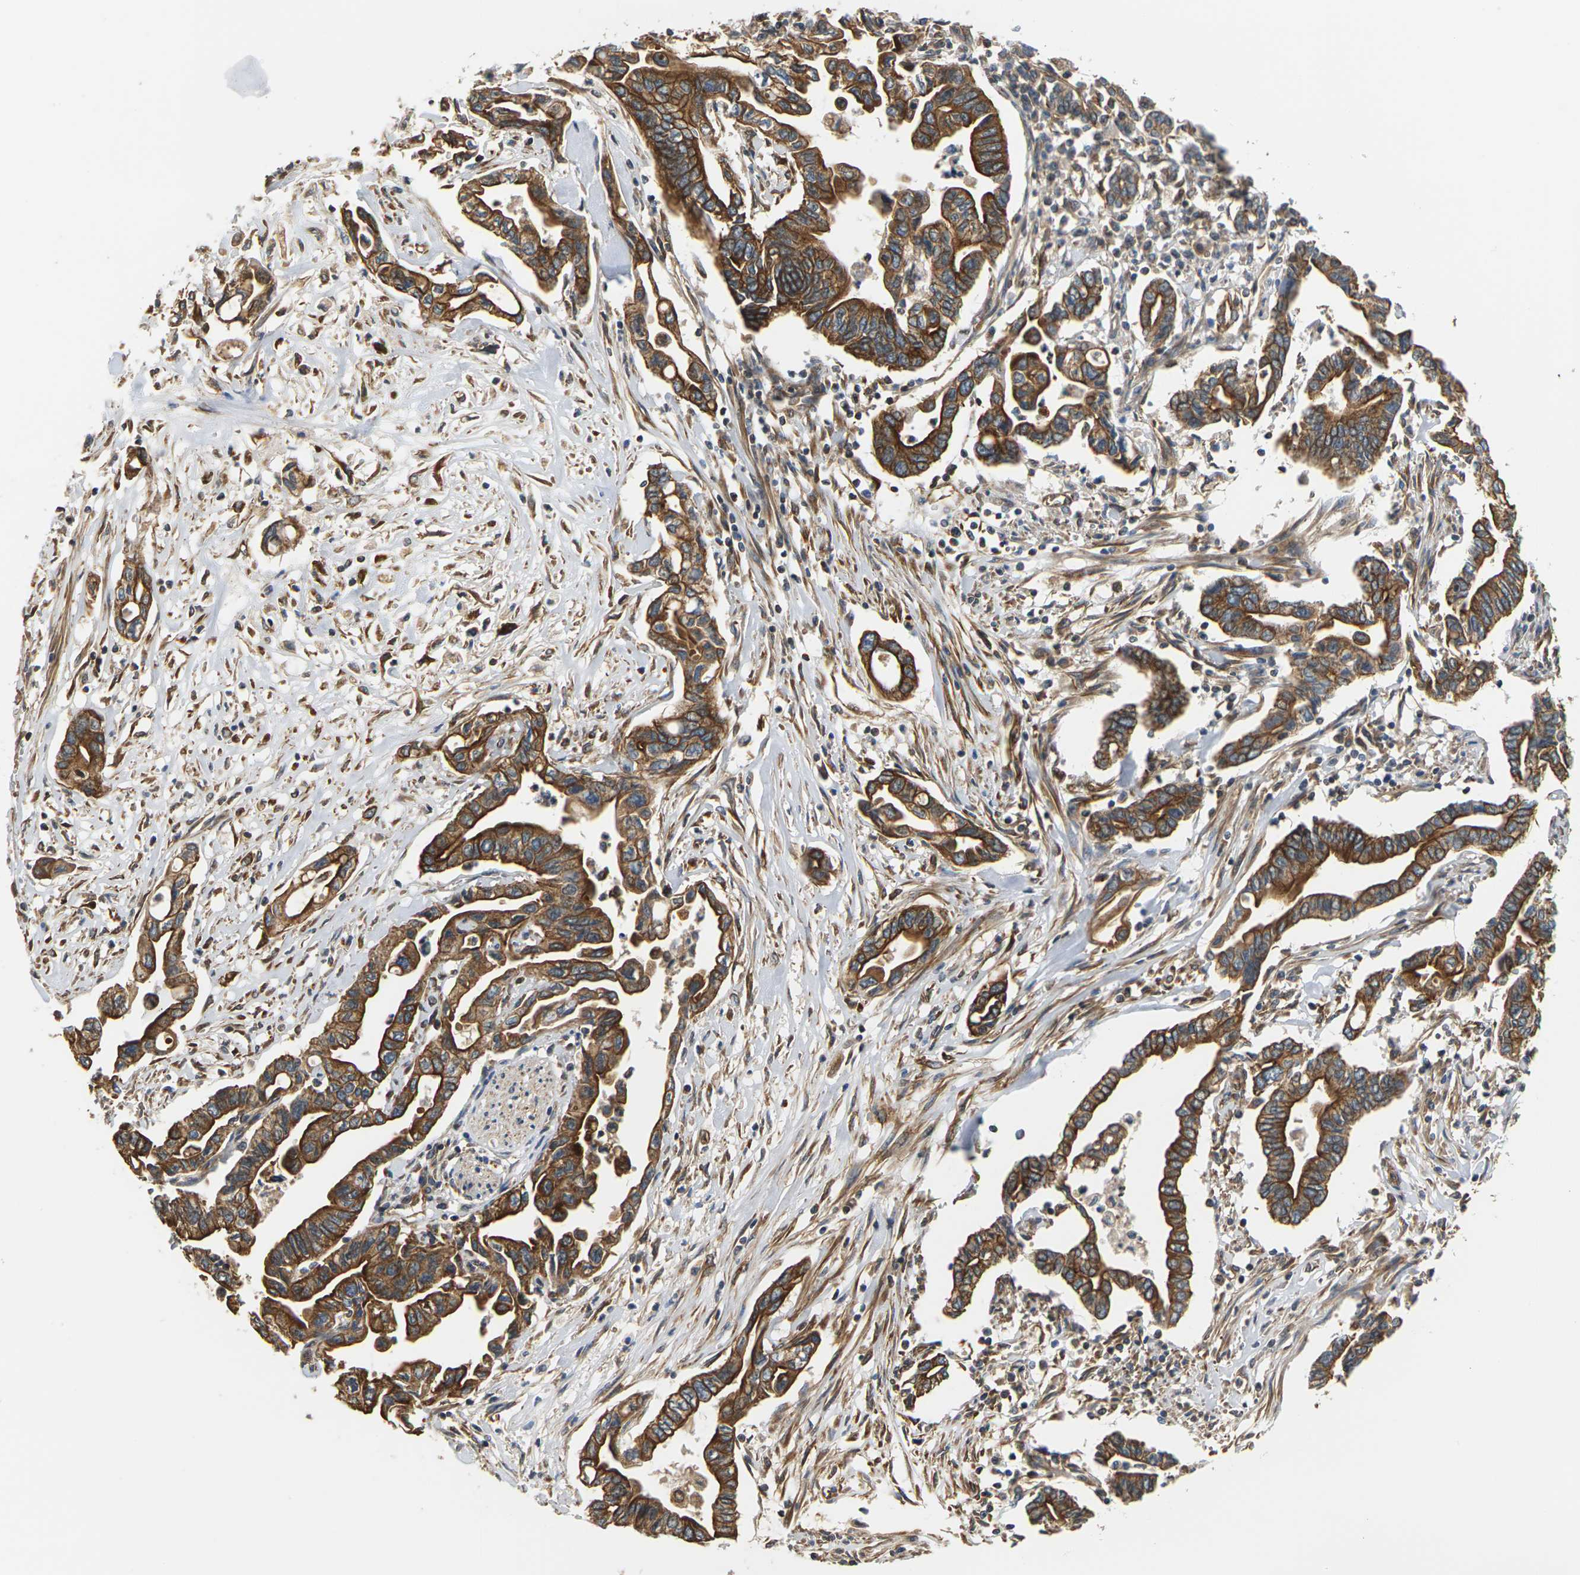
{"staining": {"intensity": "strong", "quantity": ">75%", "location": "cytoplasmic/membranous"}, "tissue": "pancreatic cancer", "cell_type": "Tumor cells", "image_type": "cancer", "snomed": [{"axis": "morphology", "description": "Adenocarcinoma, NOS"}, {"axis": "topography", "description": "Pancreas"}], "caption": "Tumor cells exhibit high levels of strong cytoplasmic/membranous staining in about >75% of cells in human pancreatic cancer (adenocarcinoma). (DAB IHC with brightfield microscopy, high magnification).", "gene": "PCDHB4", "patient": {"sex": "female", "age": 57}}